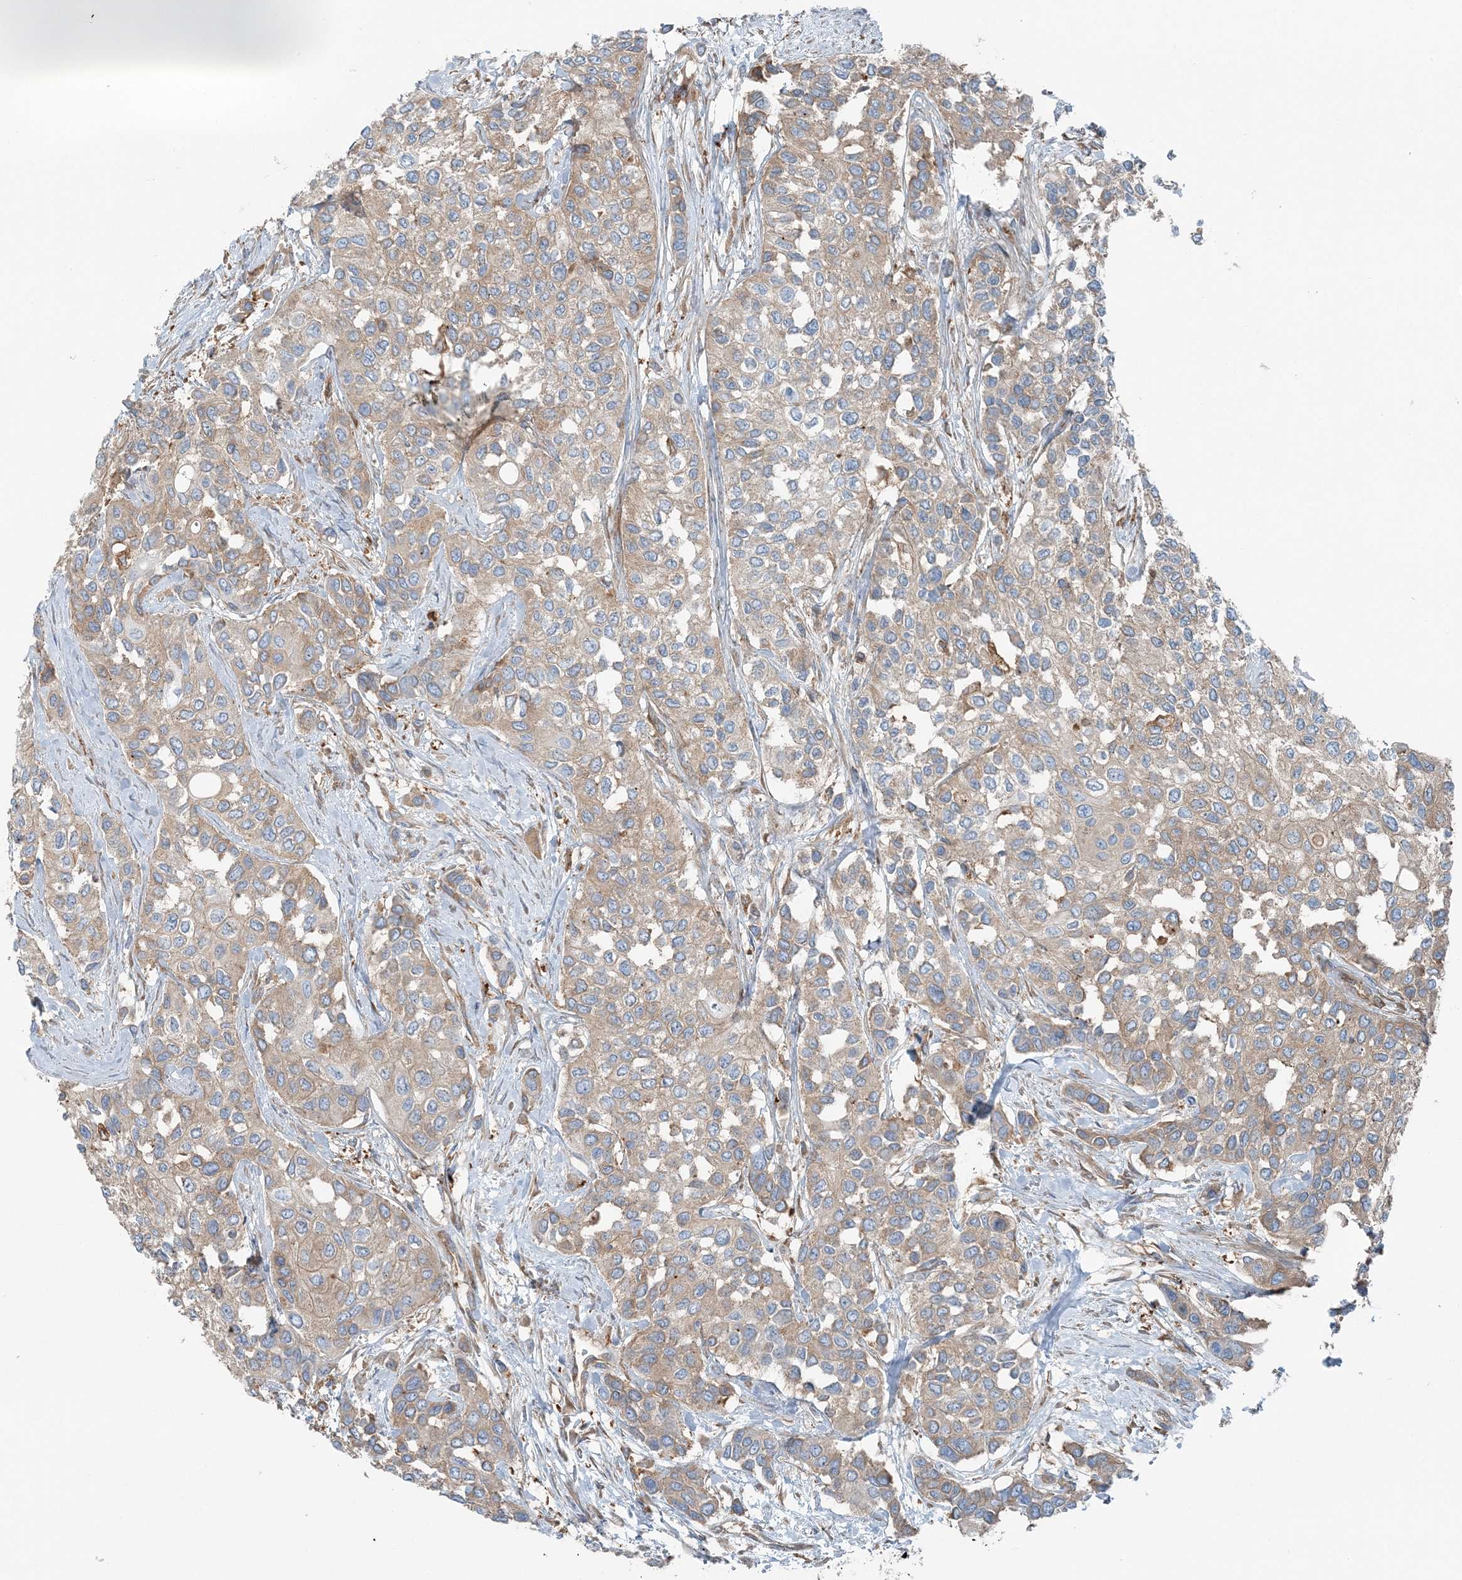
{"staining": {"intensity": "weak", "quantity": ">75%", "location": "cytoplasmic/membranous"}, "tissue": "urothelial cancer", "cell_type": "Tumor cells", "image_type": "cancer", "snomed": [{"axis": "morphology", "description": "Normal tissue, NOS"}, {"axis": "morphology", "description": "Urothelial carcinoma, High grade"}, {"axis": "topography", "description": "Vascular tissue"}, {"axis": "topography", "description": "Urinary bladder"}], "caption": "Approximately >75% of tumor cells in human urothelial carcinoma (high-grade) show weak cytoplasmic/membranous protein positivity as visualized by brown immunohistochemical staining.", "gene": "SNX2", "patient": {"sex": "female", "age": 56}}